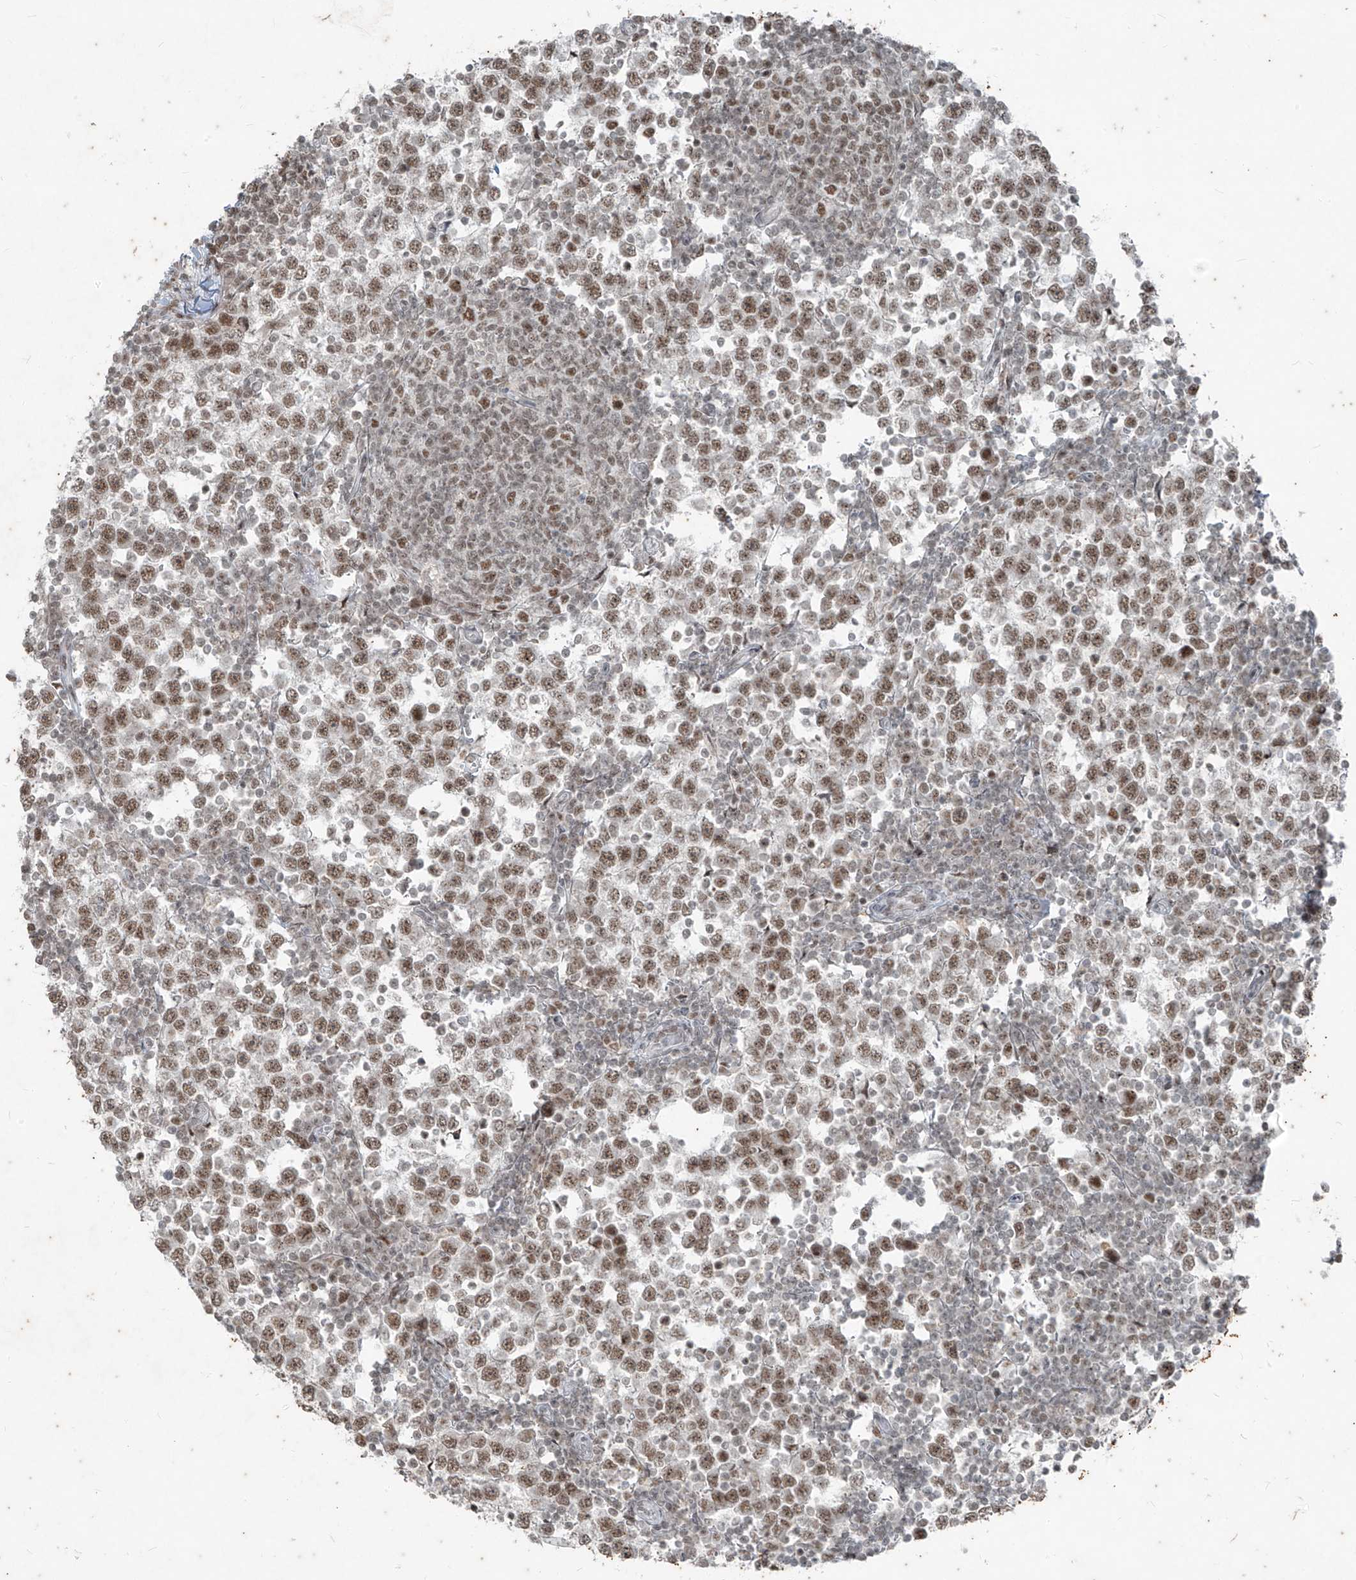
{"staining": {"intensity": "moderate", "quantity": ">75%", "location": "nuclear"}, "tissue": "testis cancer", "cell_type": "Tumor cells", "image_type": "cancer", "snomed": [{"axis": "morphology", "description": "Seminoma, NOS"}, {"axis": "topography", "description": "Testis"}], "caption": "This micrograph displays testis cancer stained with immunohistochemistry (IHC) to label a protein in brown. The nuclear of tumor cells show moderate positivity for the protein. Nuclei are counter-stained blue.", "gene": "ZNF354B", "patient": {"sex": "male", "age": 65}}